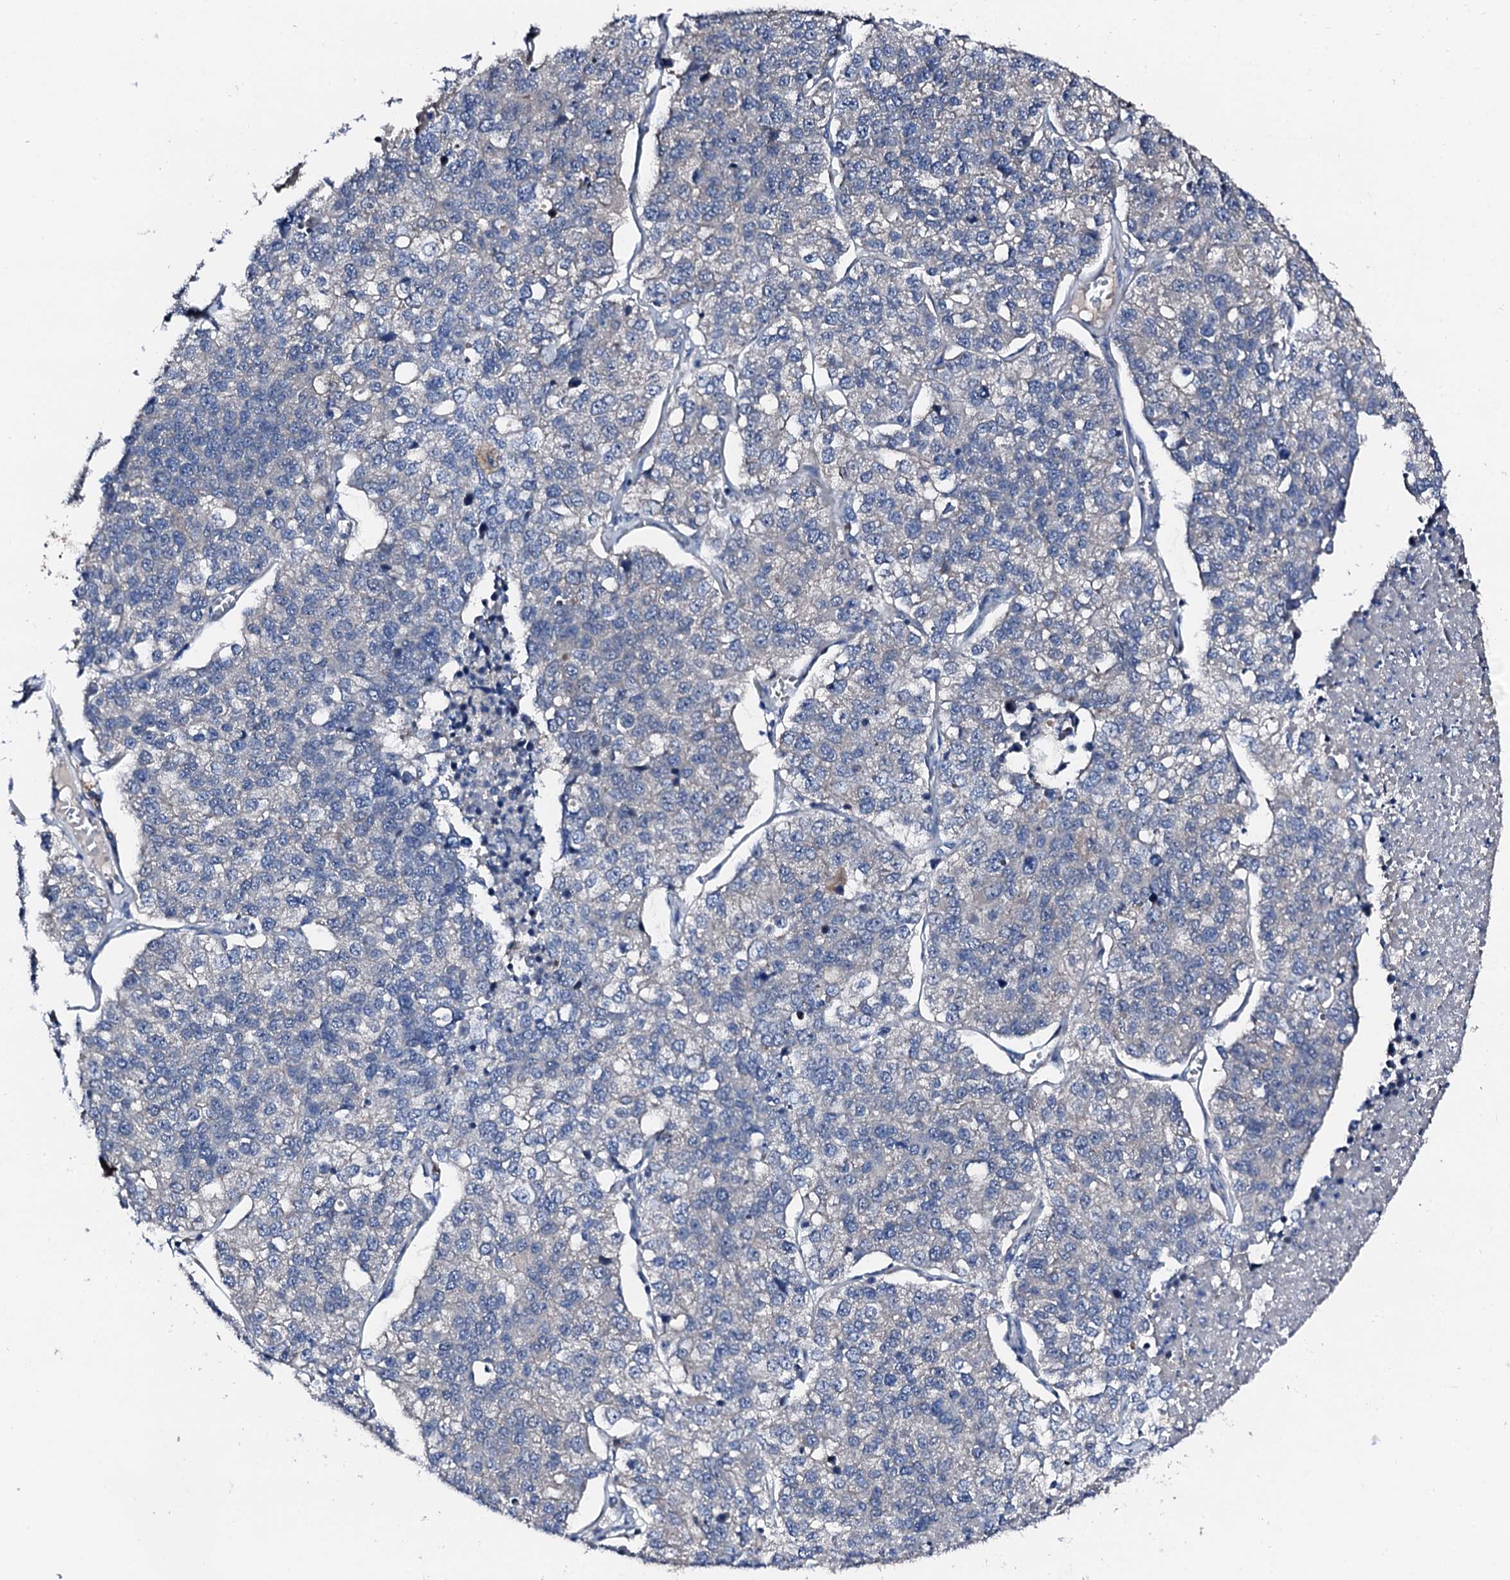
{"staining": {"intensity": "negative", "quantity": "none", "location": "none"}, "tissue": "lung cancer", "cell_type": "Tumor cells", "image_type": "cancer", "snomed": [{"axis": "morphology", "description": "Adenocarcinoma, NOS"}, {"axis": "topography", "description": "Lung"}], "caption": "The image shows no staining of tumor cells in lung adenocarcinoma. The staining was performed using DAB to visualize the protein expression in brown, while the nuclei were stained in blue with hematoxylin (Magnification: 20x).", "gene": "TRAFD1", "patient": {"sex": "male", "age": 49}}